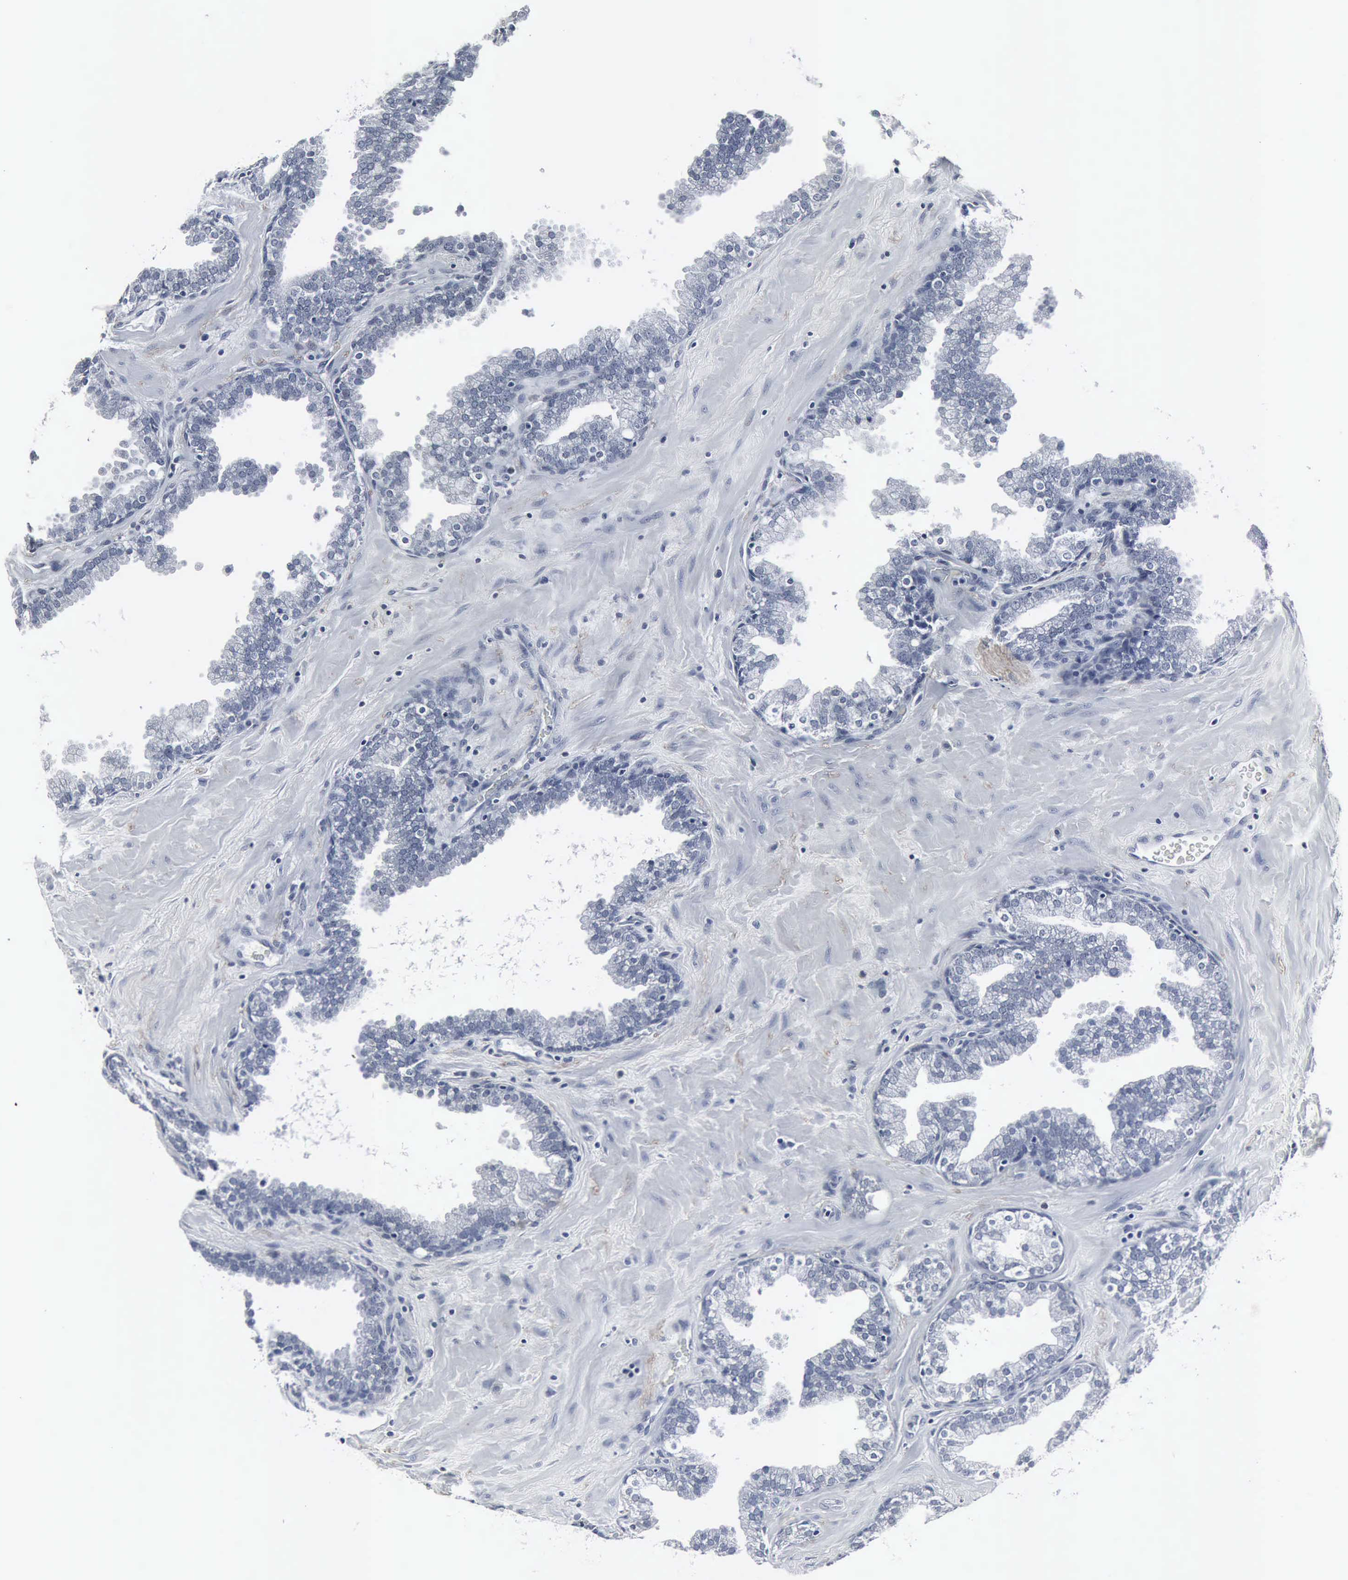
{"staining": {"intensity": "negative", "quantity": "none", "location": "none"}, "tissue": "prostate", "cell_type": "Glandular cells", "image_type": "normal", "snomed": [{"axis": "morphology", "description": "Normal tissue, NOS"}, {"axis": "topography", "description": "Prostate"}], "caption": "Immunohistochemical staining of normal human prostate exhibits no significant positivity in glandular cells. (Stains: DAB (3,3'-diaminobenzidine) IHC with hematoxylin counter stain, Microscopy: brightfield microscopy at high magnification).", "gene": "SNAP25", "patient": {"sex": "male", "age": 51}}